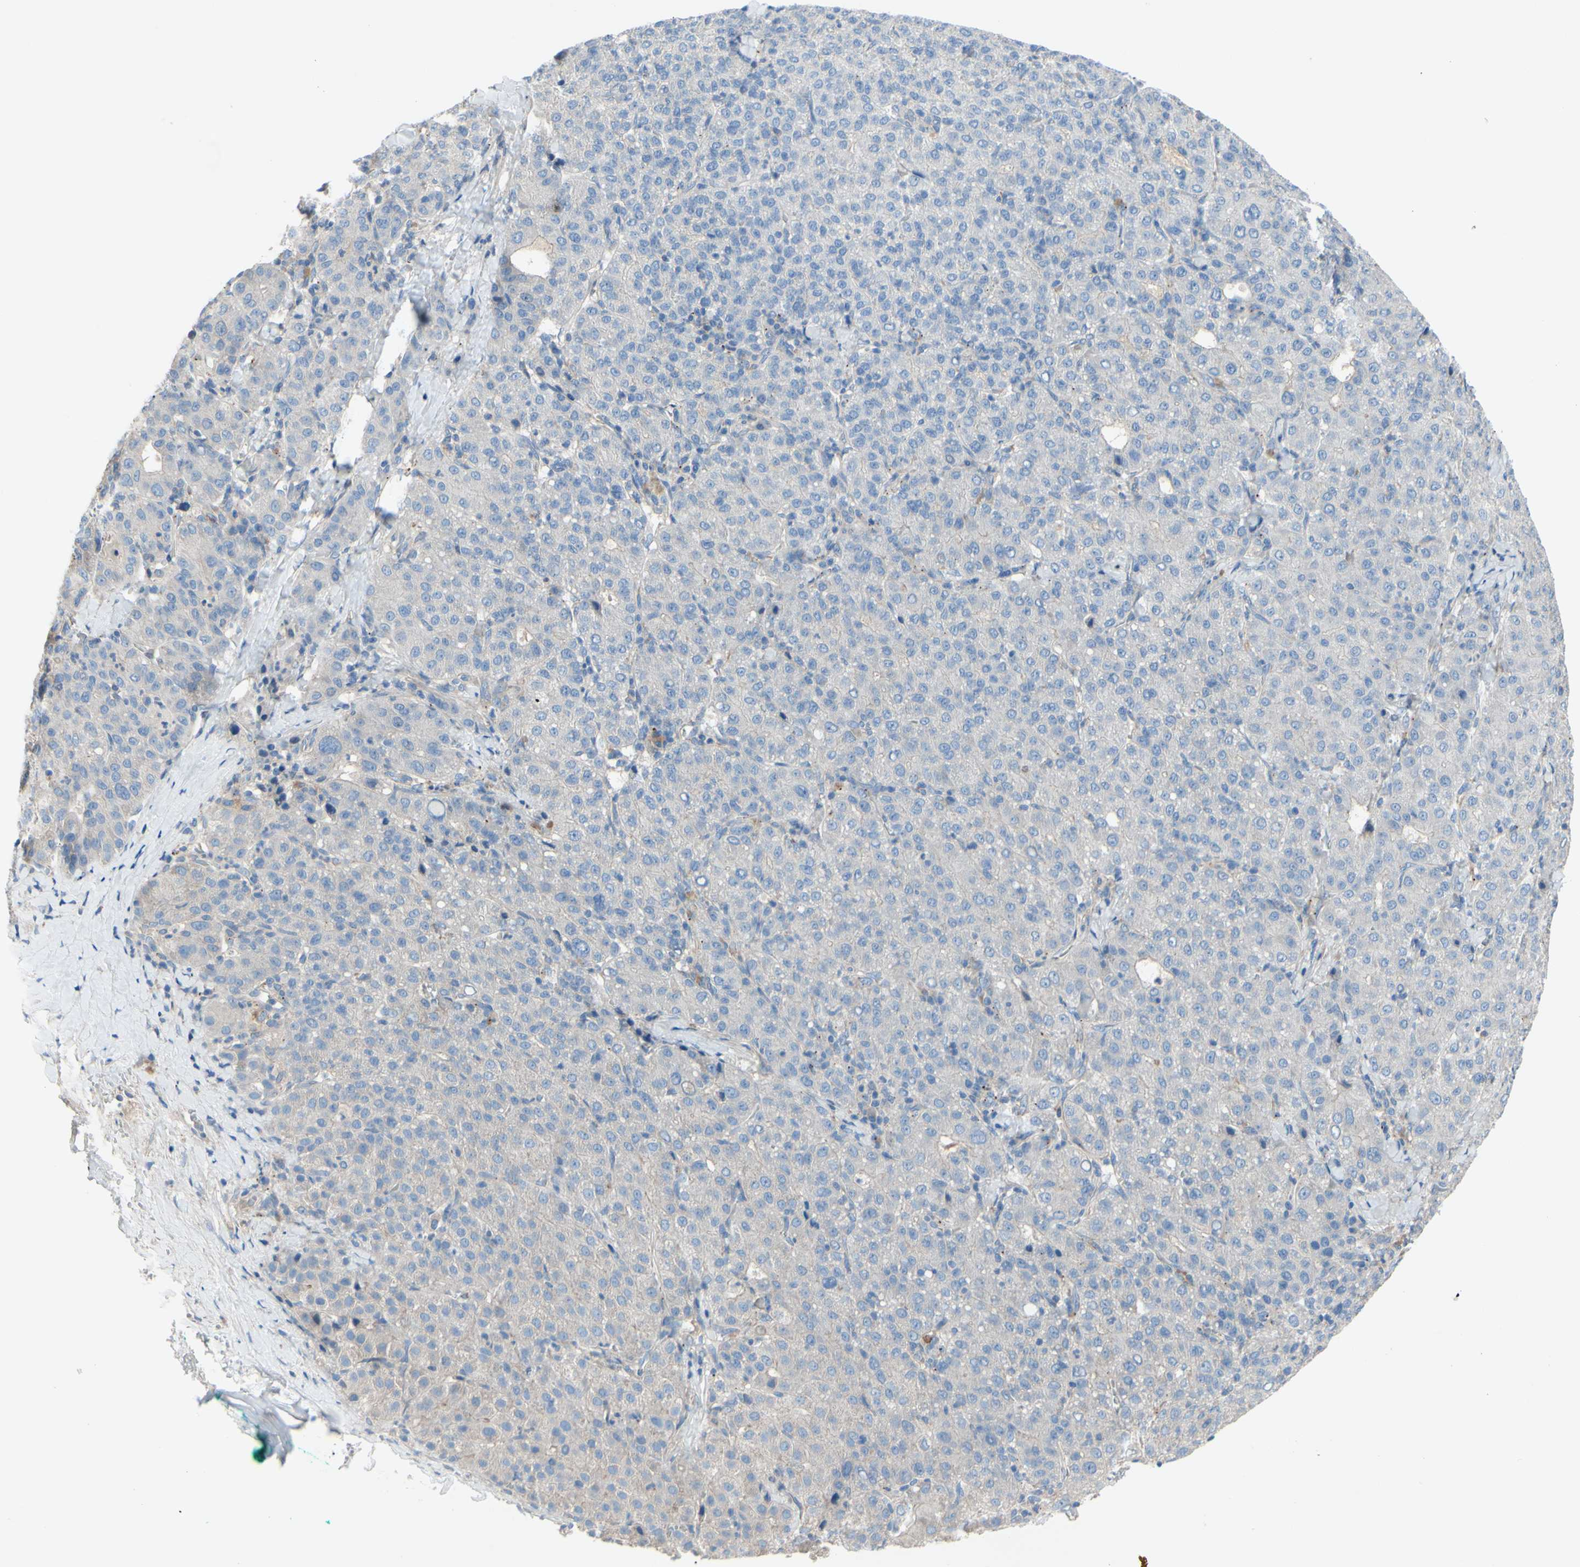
{"staining": {"intensity": "negative", "quantity": "none", "location": "none"}, "tissue": "liver cancer", "cell_type": "Tumor cells", "image_type": "cancer", "snomed": [{"axis": "morphology", "description": "Carcinoma, Hepatocellular, NOS"}, {"axis": "topography", "description": "Liver"}], "caption": "Tumor cells are negative for brown protein staining in liver cancer.", "gene": "TMEM59L", "patient": {"sex": "male", "age": 65}}